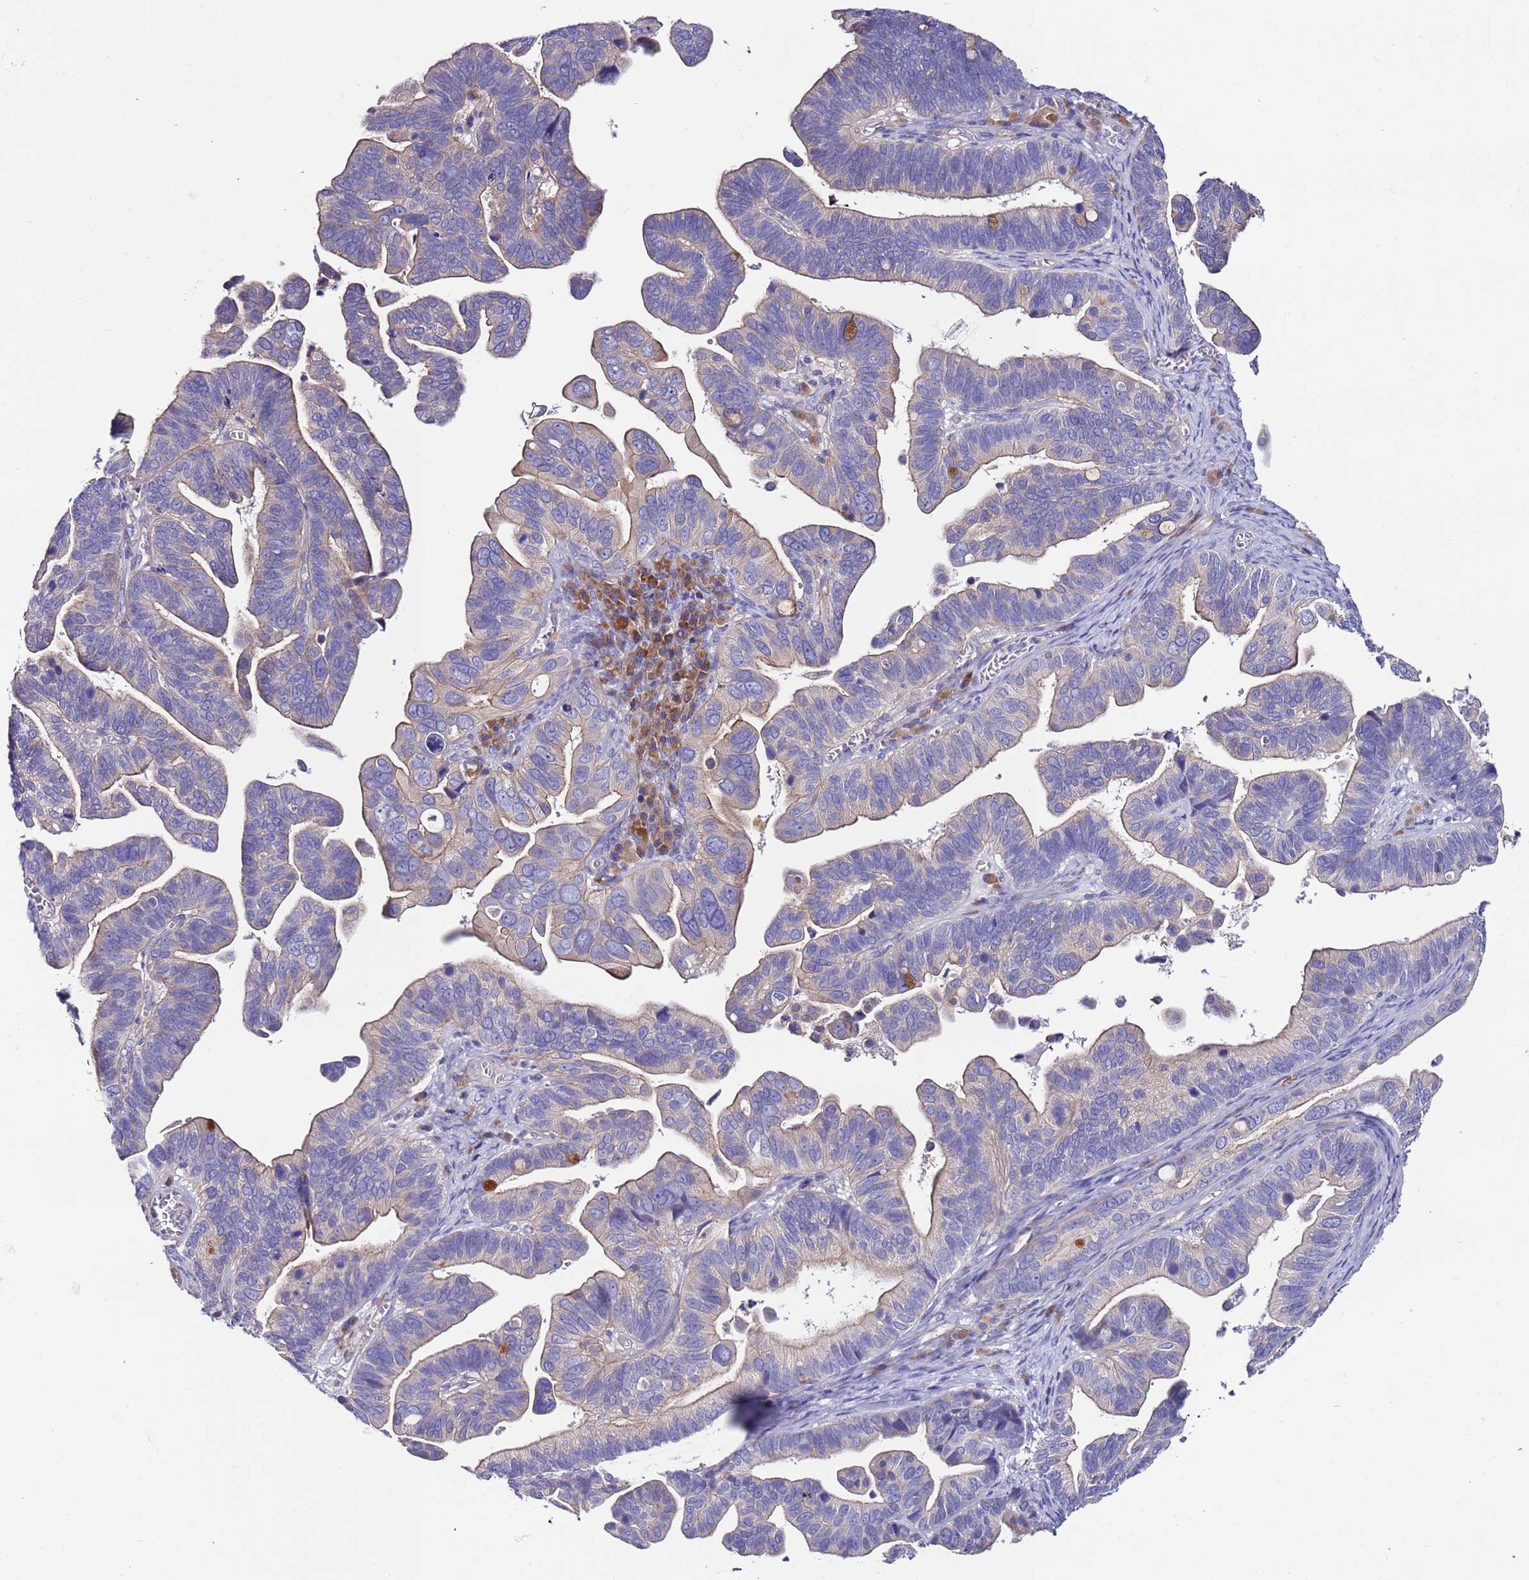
{"staining": {"intensity": "moderate", "quantity": "<25%", "location": "cytoplasmic/membranous"}, "tissue": "ovarian cancer", "cell_type": "Tumor cells", "image_type": "cancer", "snomed": [{"axis": "morphology", "description": "Cystadenocarcinoma, serous, NOS"}, {"axis": "topography", "description": "Ovary"}], "caption": "Immunohistochemical staining of serous cystadenocarcinoma (ovarian) exhibits low levels of moderate cytoplasmic/membranous protein staining in about <25% of tumor cells.", "gene": "SPCS1", "patient": {"sex": "female", "age": 56}}